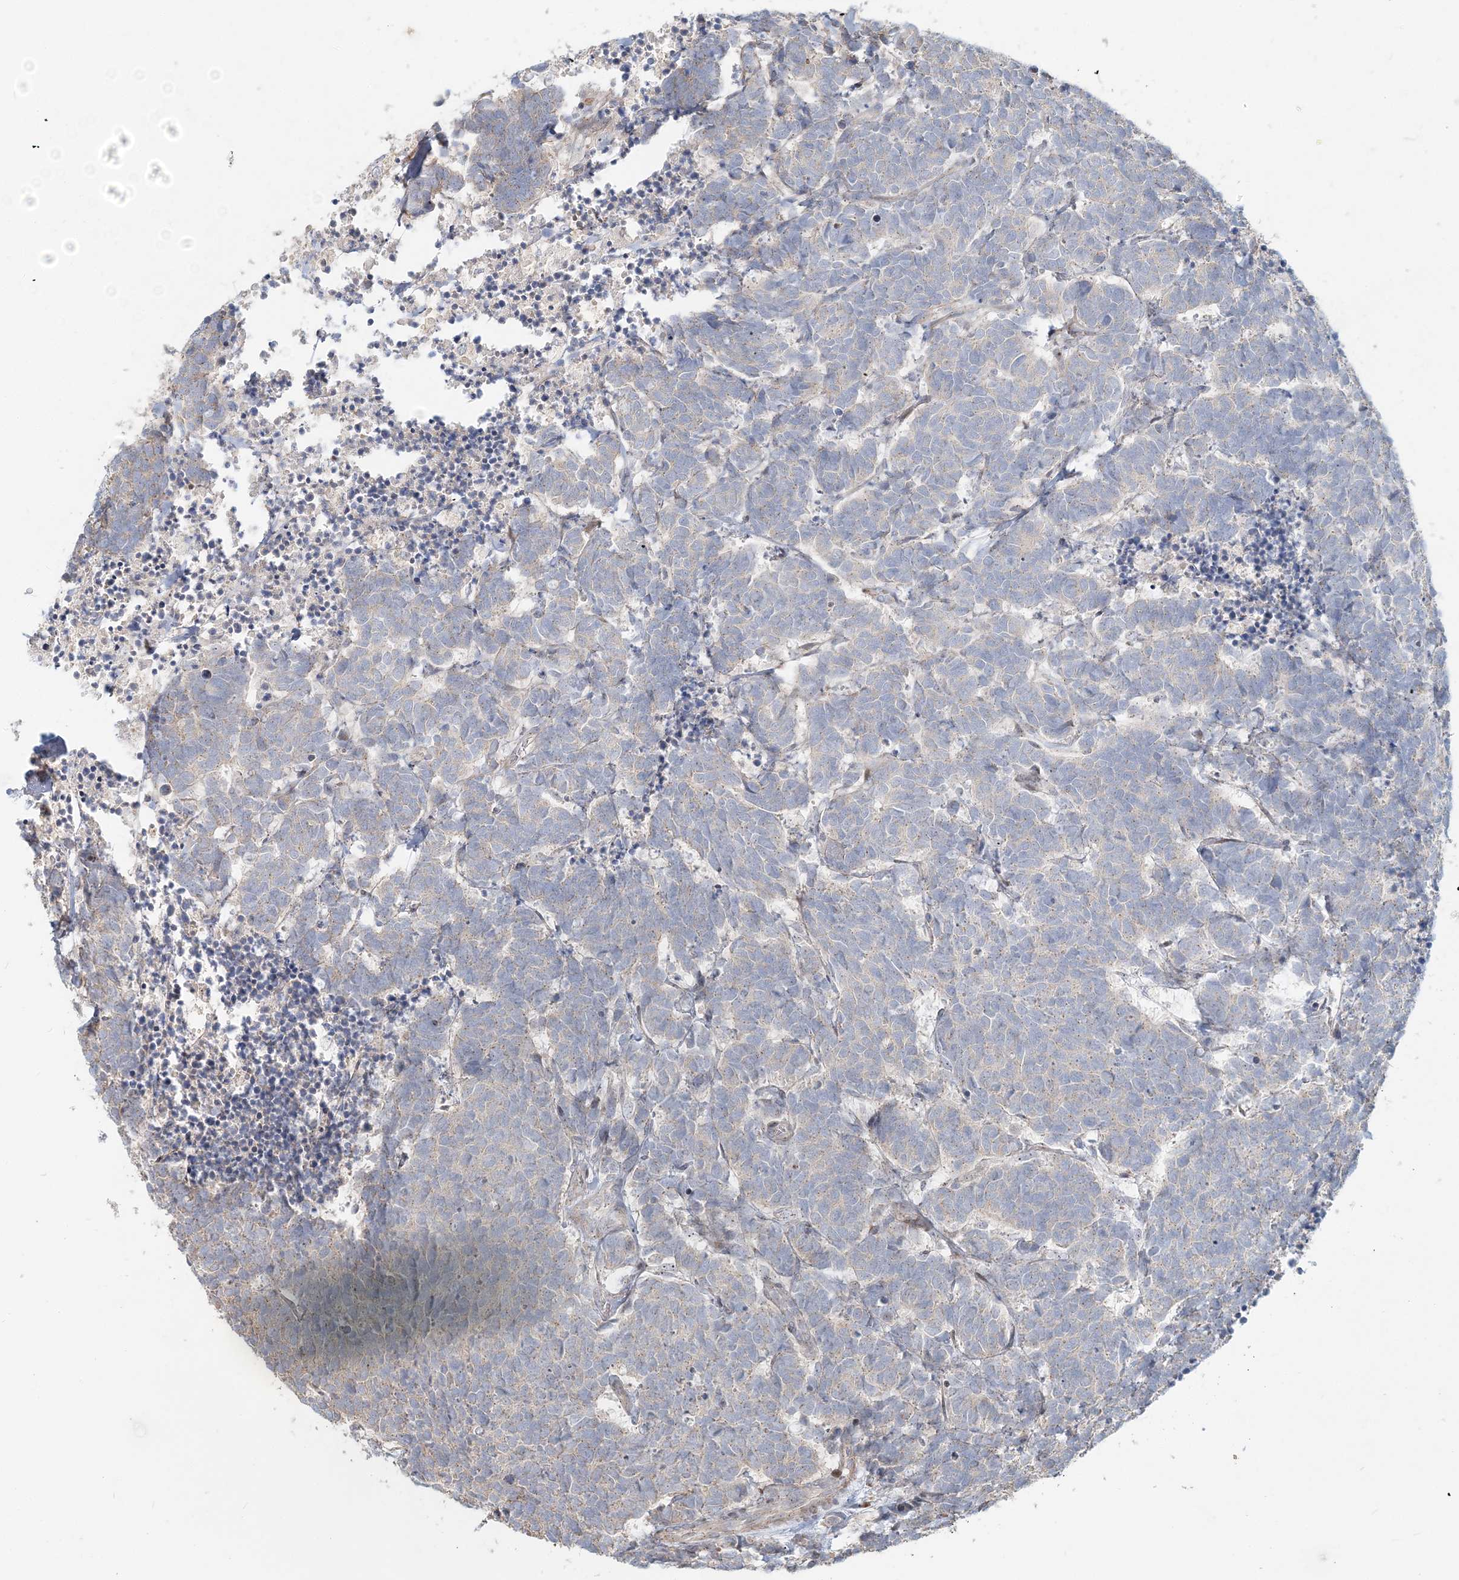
{"staining": {"intensity": "weak", "quantity": "<25%", "location": "cytoplasmic/membranous"}, "tissue": "carcinoid", "cell_type": "Tumor cells", "image_type": "cancer", "snomed": [{"axis": "morphology", "description": "Carcinoma, NOS"}, {"axis": "morphology", "description": "Carcinoid, malignant, NOS"}, {"axis": "topography", "description": "Urinary bladder"}], "caption": "DAB (3,3'-diaminobenzidine) immunohistochemical staining of carcinoma demonstrates no significant expression in tumor cells.", "gene": "CXXC5", "patient": {"sex": "male", "age": 57}}